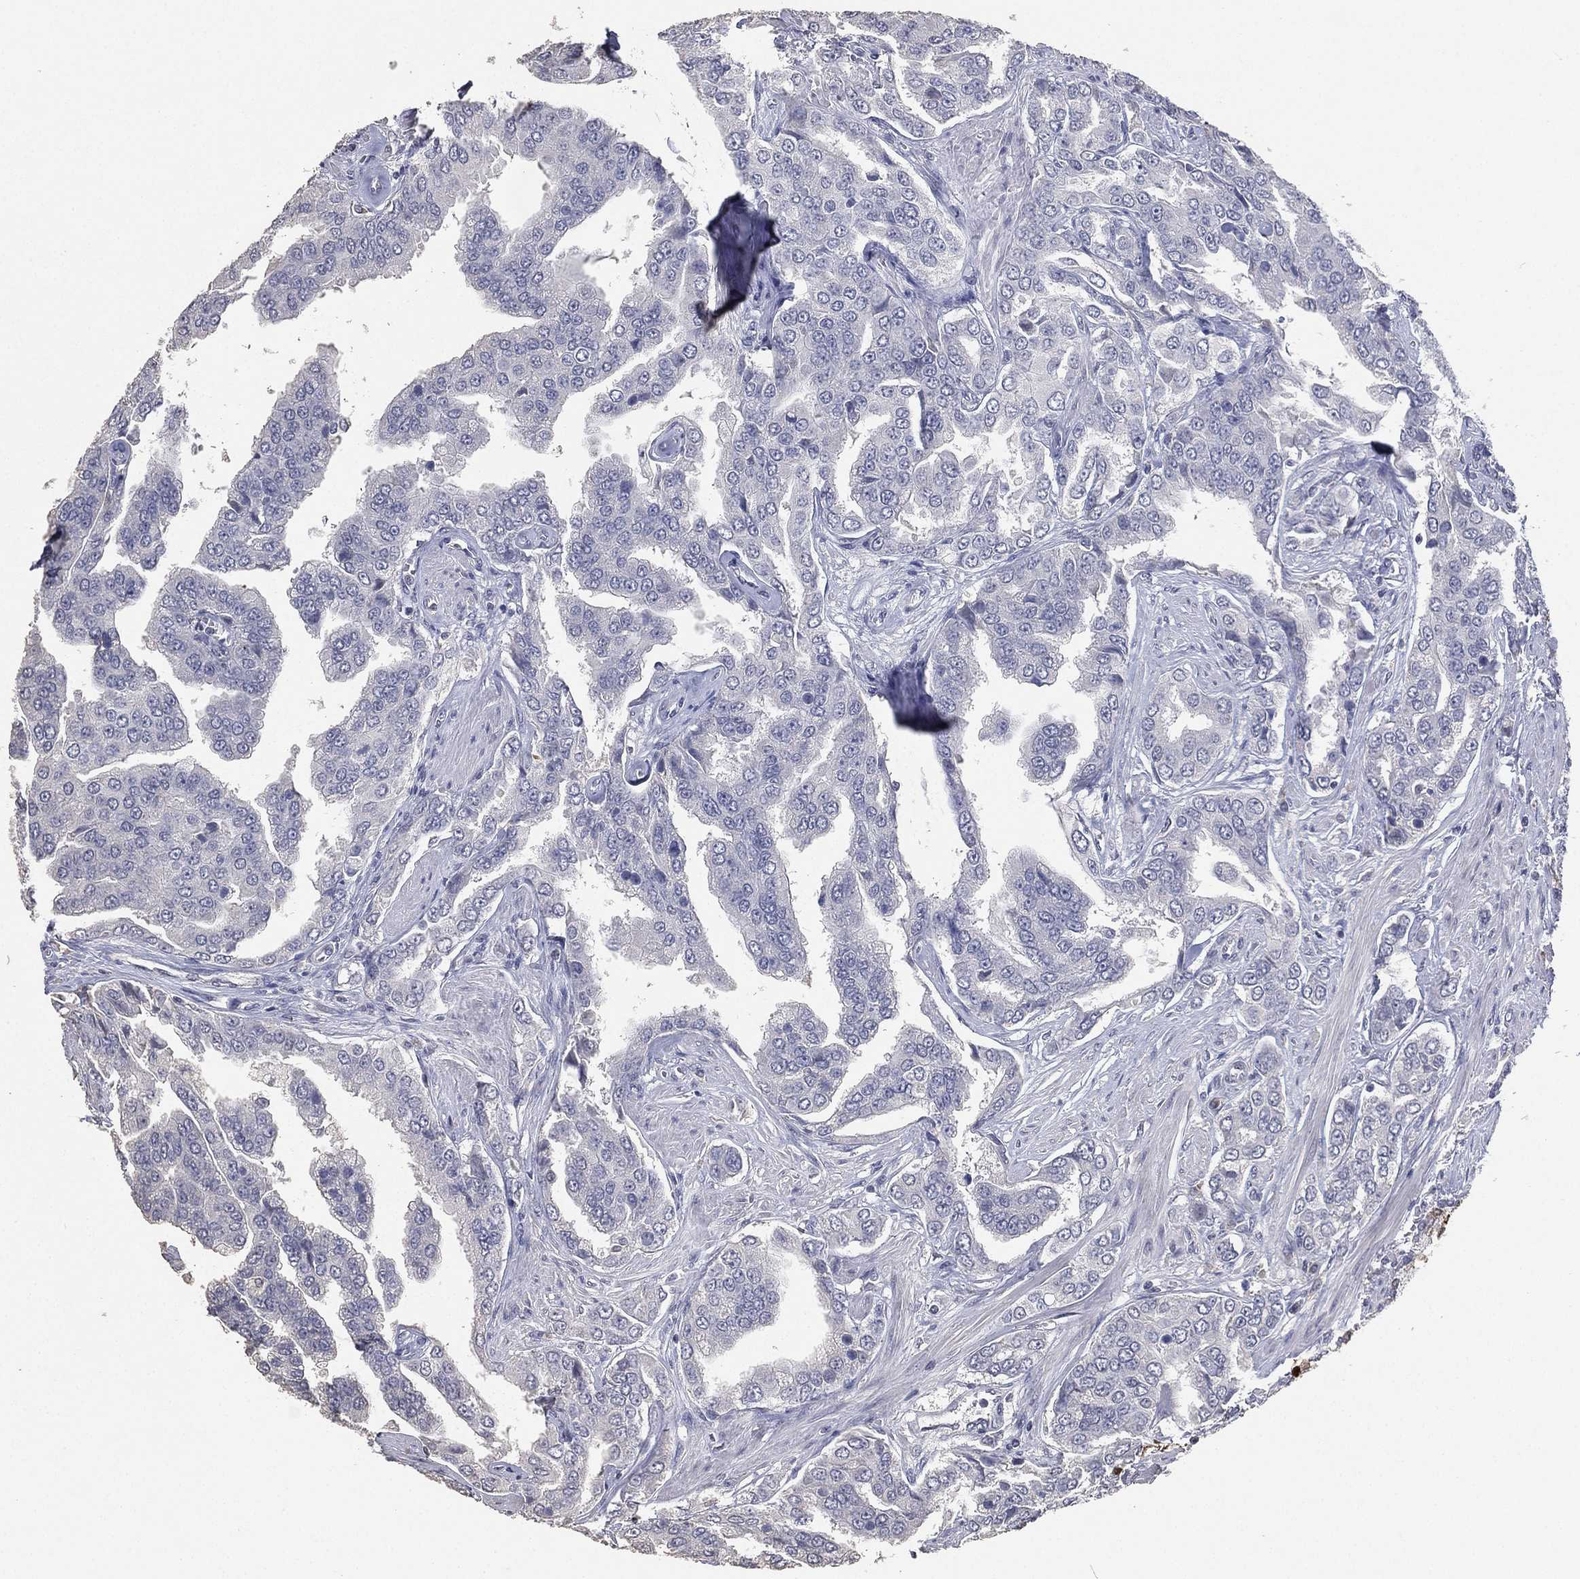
{"staining": {"intensity": "negative", "quantity": "none", "location": "none"}, "tissue": "prostate cancer", "cell_type": "Tumor cells", "image_type": "cancer", "snomed": [{"axis": "morphology", "description": "Adenocarcinoma, NOS"}, {"axis": "topography", "description": "Prostate and seminal vesicle, NOS"}, {"axis": "topography", "description": "Prostate"}], "caption": "An image of human prostate cancer (adenocarcinoma) is negative for staining in tumor cells.", "gene": "DSG1", "patient": {"sex": "male", "age": 69}}